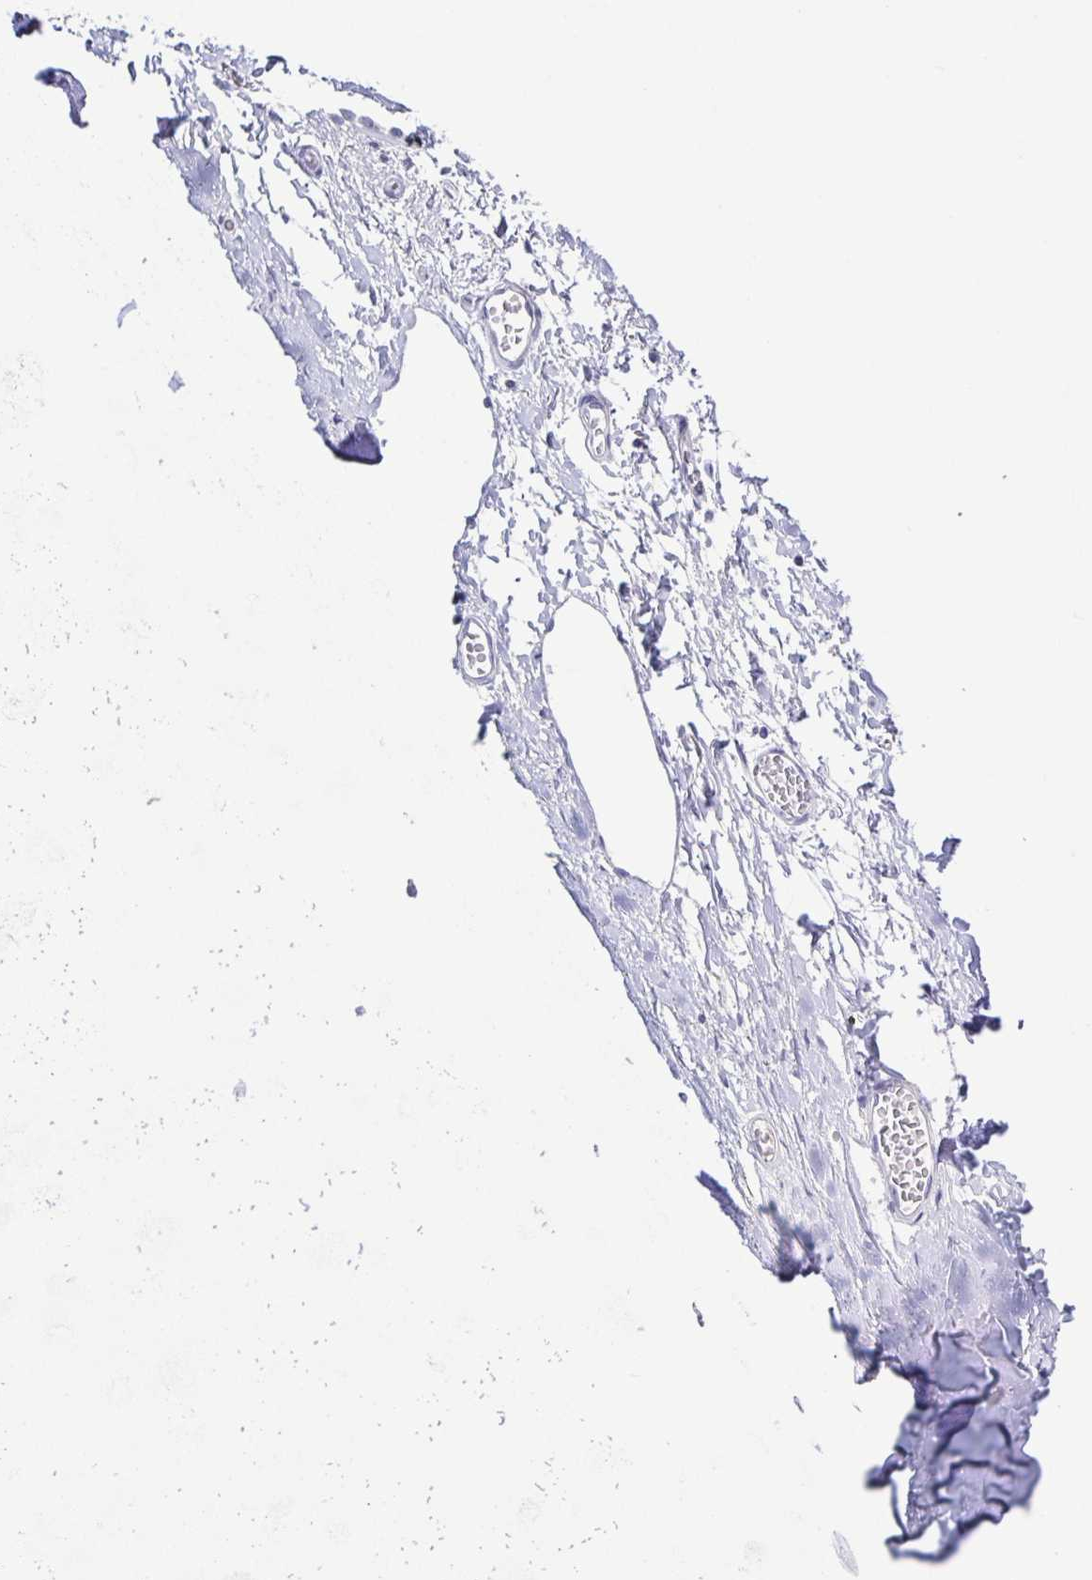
{"staining": {"intensity": "negative", "quantity": "none", "location": "none"}, "tissue": "soft tissue", "cell_type": "Chondrocytes", "image_type": "normal", "snomed": [{"axis": "morphology", "description": "Normal tissue, NOS"}, {"axis": "topography", "description": "Cartilage tissue"}, {"axis": "topography", "description": "Bronchus"}, {"axis": "topography", "description": "Peripheral nerve tissue"}], "caption": "Image shows no significant protein positivity in chondrocytes of normal soft tissue. (DAB (3,3'-diaminobenzidine) IHC with hematoxylin counter stain).", "gene": "A1BG", "patient": {"sex": "male", "age": 67}}